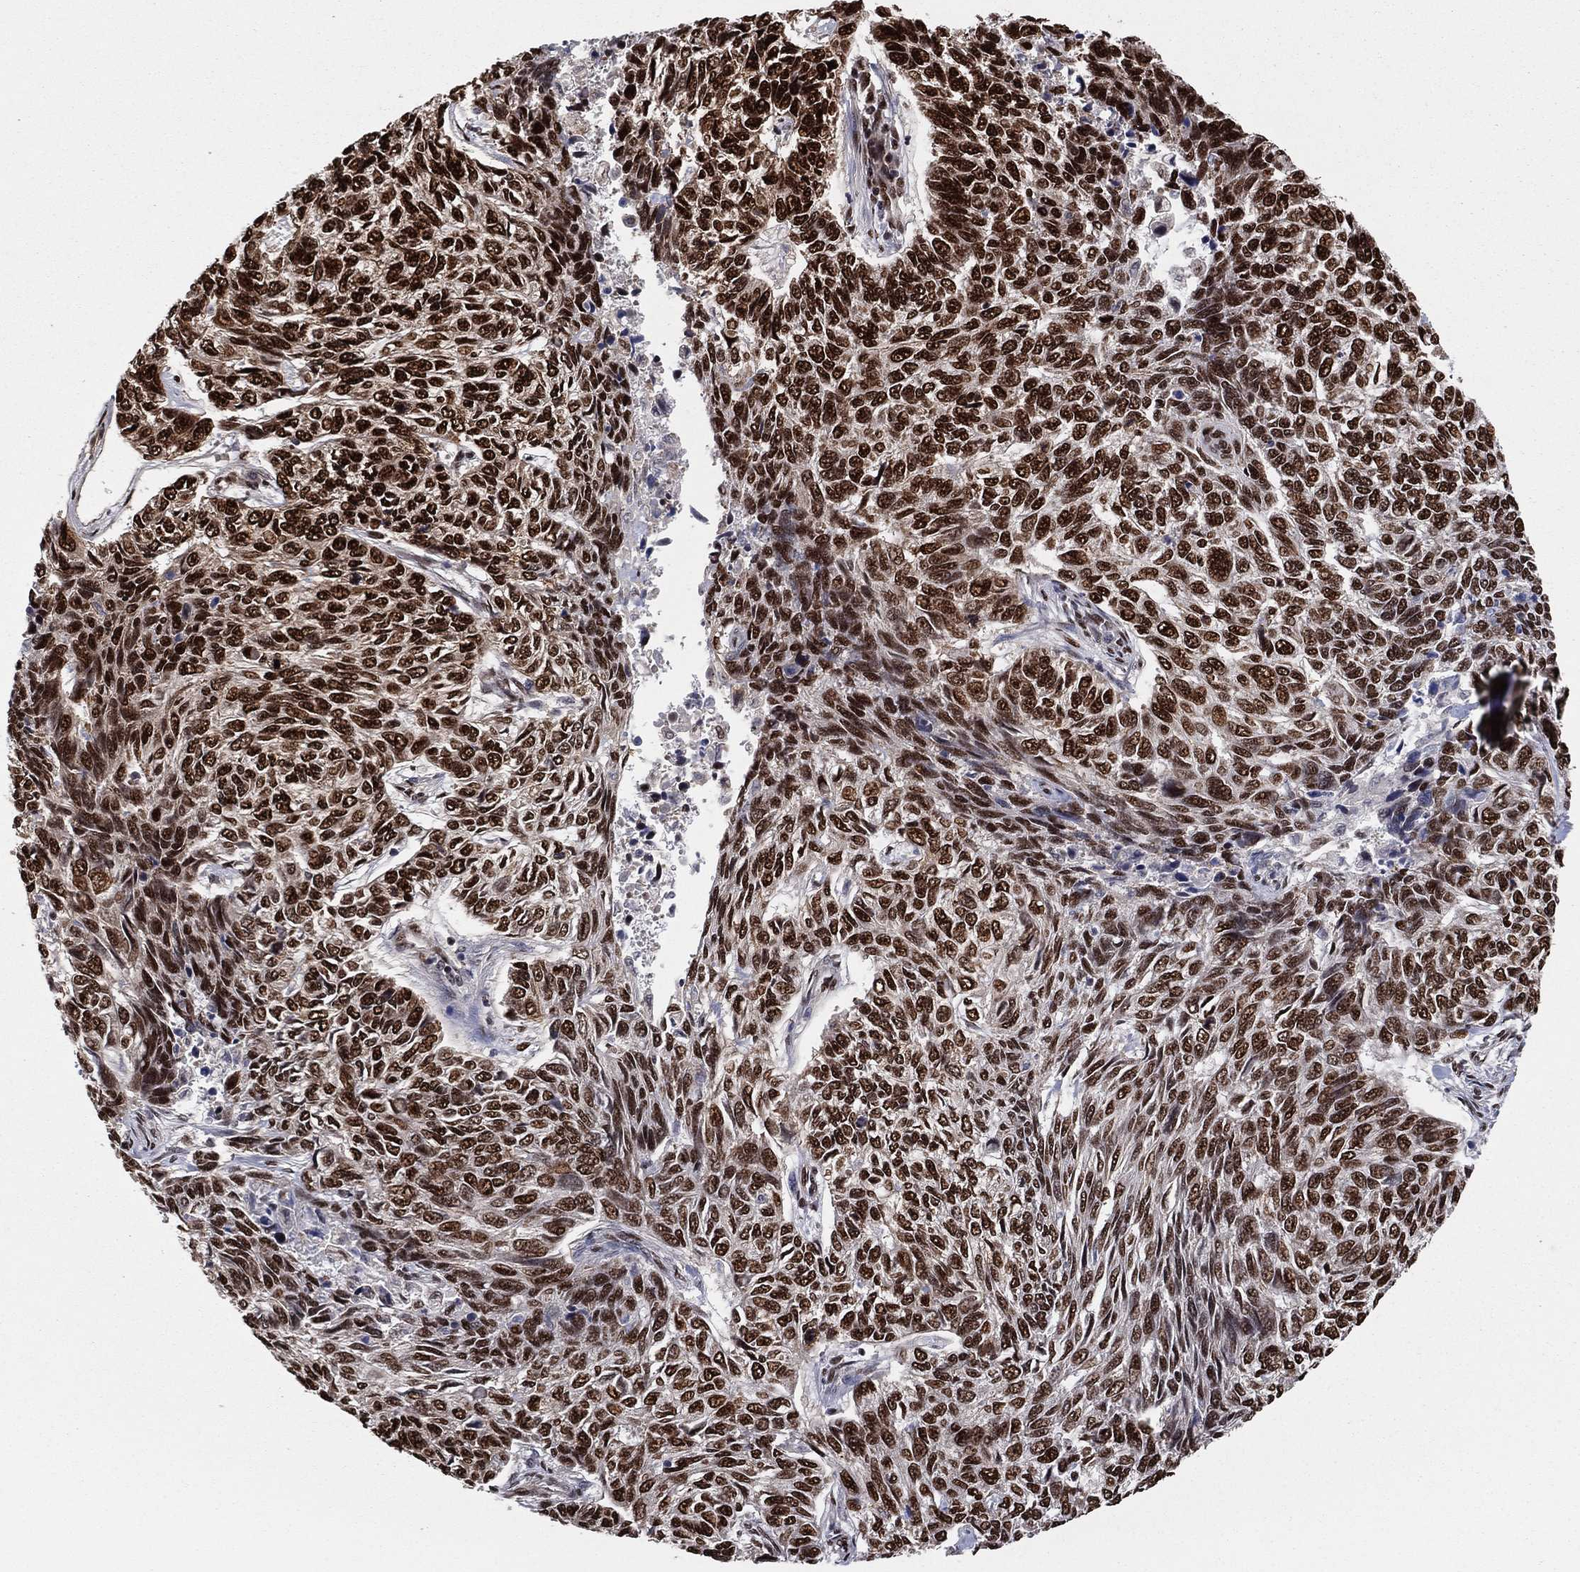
{"staining": {"intensity": "strong", "quantity": ">75%", "location": "nuclear"}, "tissue": "skin cancer", "cell_type": "Tumor cells", "image_type": "cancer", "snomed": [{"axis": "morphology", "description": "Basal cell carcinoma"}, {"axis": "topography", "description": "Skin"}], "caption": "Immunohistochemistry staining of basal cell carcinoma (skin), which displays high levels of strong nuclear positivity in approximately >75% of tumor cells indicating strong nuclear protein positivity. The staining was performed using DAB (3,3'-diaminobenzidine) (brown) for protein detection and nuclei were counterstained in hematoxylin (blue).", "gene": "TP53BP1", "patient": {"sex": "female", "age": 65}}